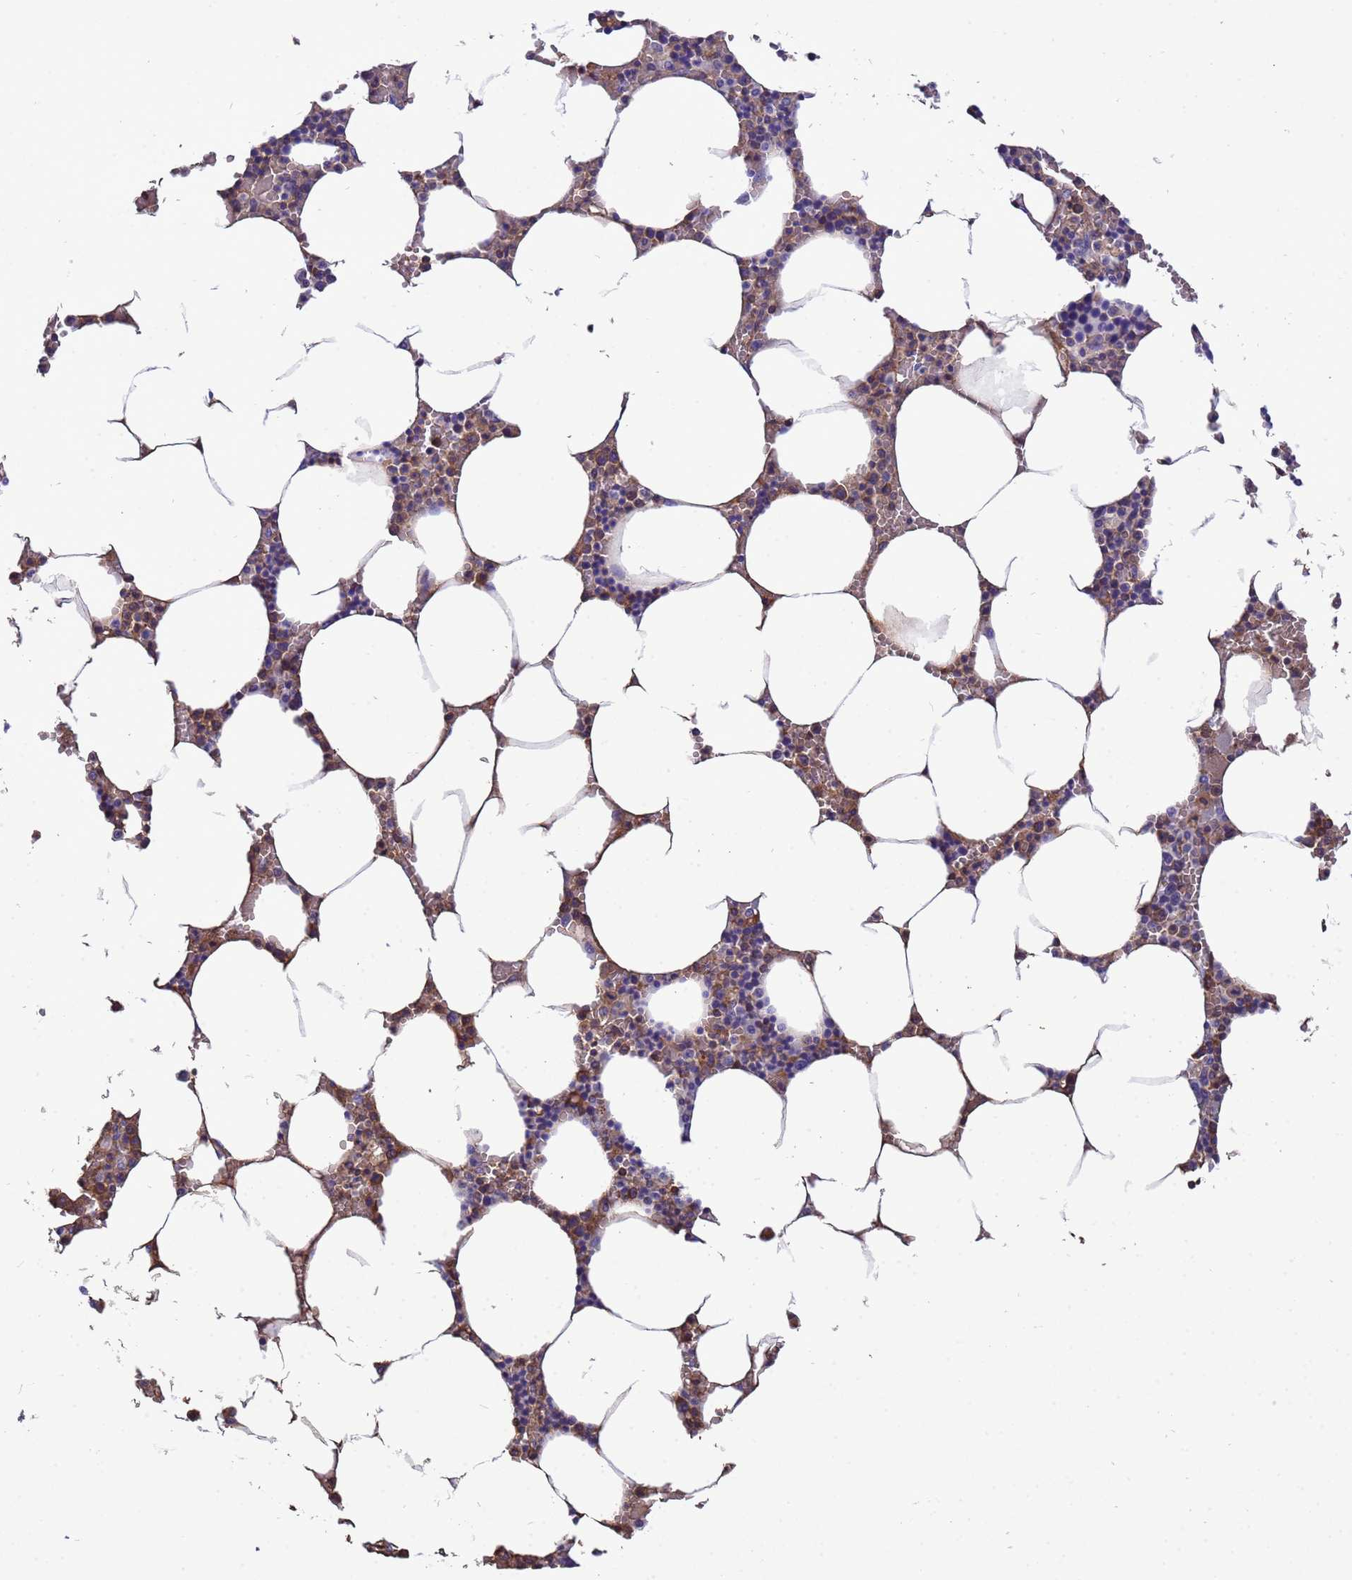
{"staining": {"intensity": "moderate", "quantity": "<25%", "location": "cytoplasmic/membranous"}, "tissue": "bone marrow", "cell_type": "Hematopoietic cells", "image_type": "normal", "snomed": [{"axis": "morphology", "description": "Normal tissue, NOS"}, {"axis": "topography", "description": "Bone marrow"}], "caption": "An image showing moderate cytoplasmic/membranous staining in about <25% of hematopoietic cells in unremarkable bone marrow, as visualized by brown immunohistochemical staining.", "gene": "H1", "patient": {"sex": "male", "age": 70}}